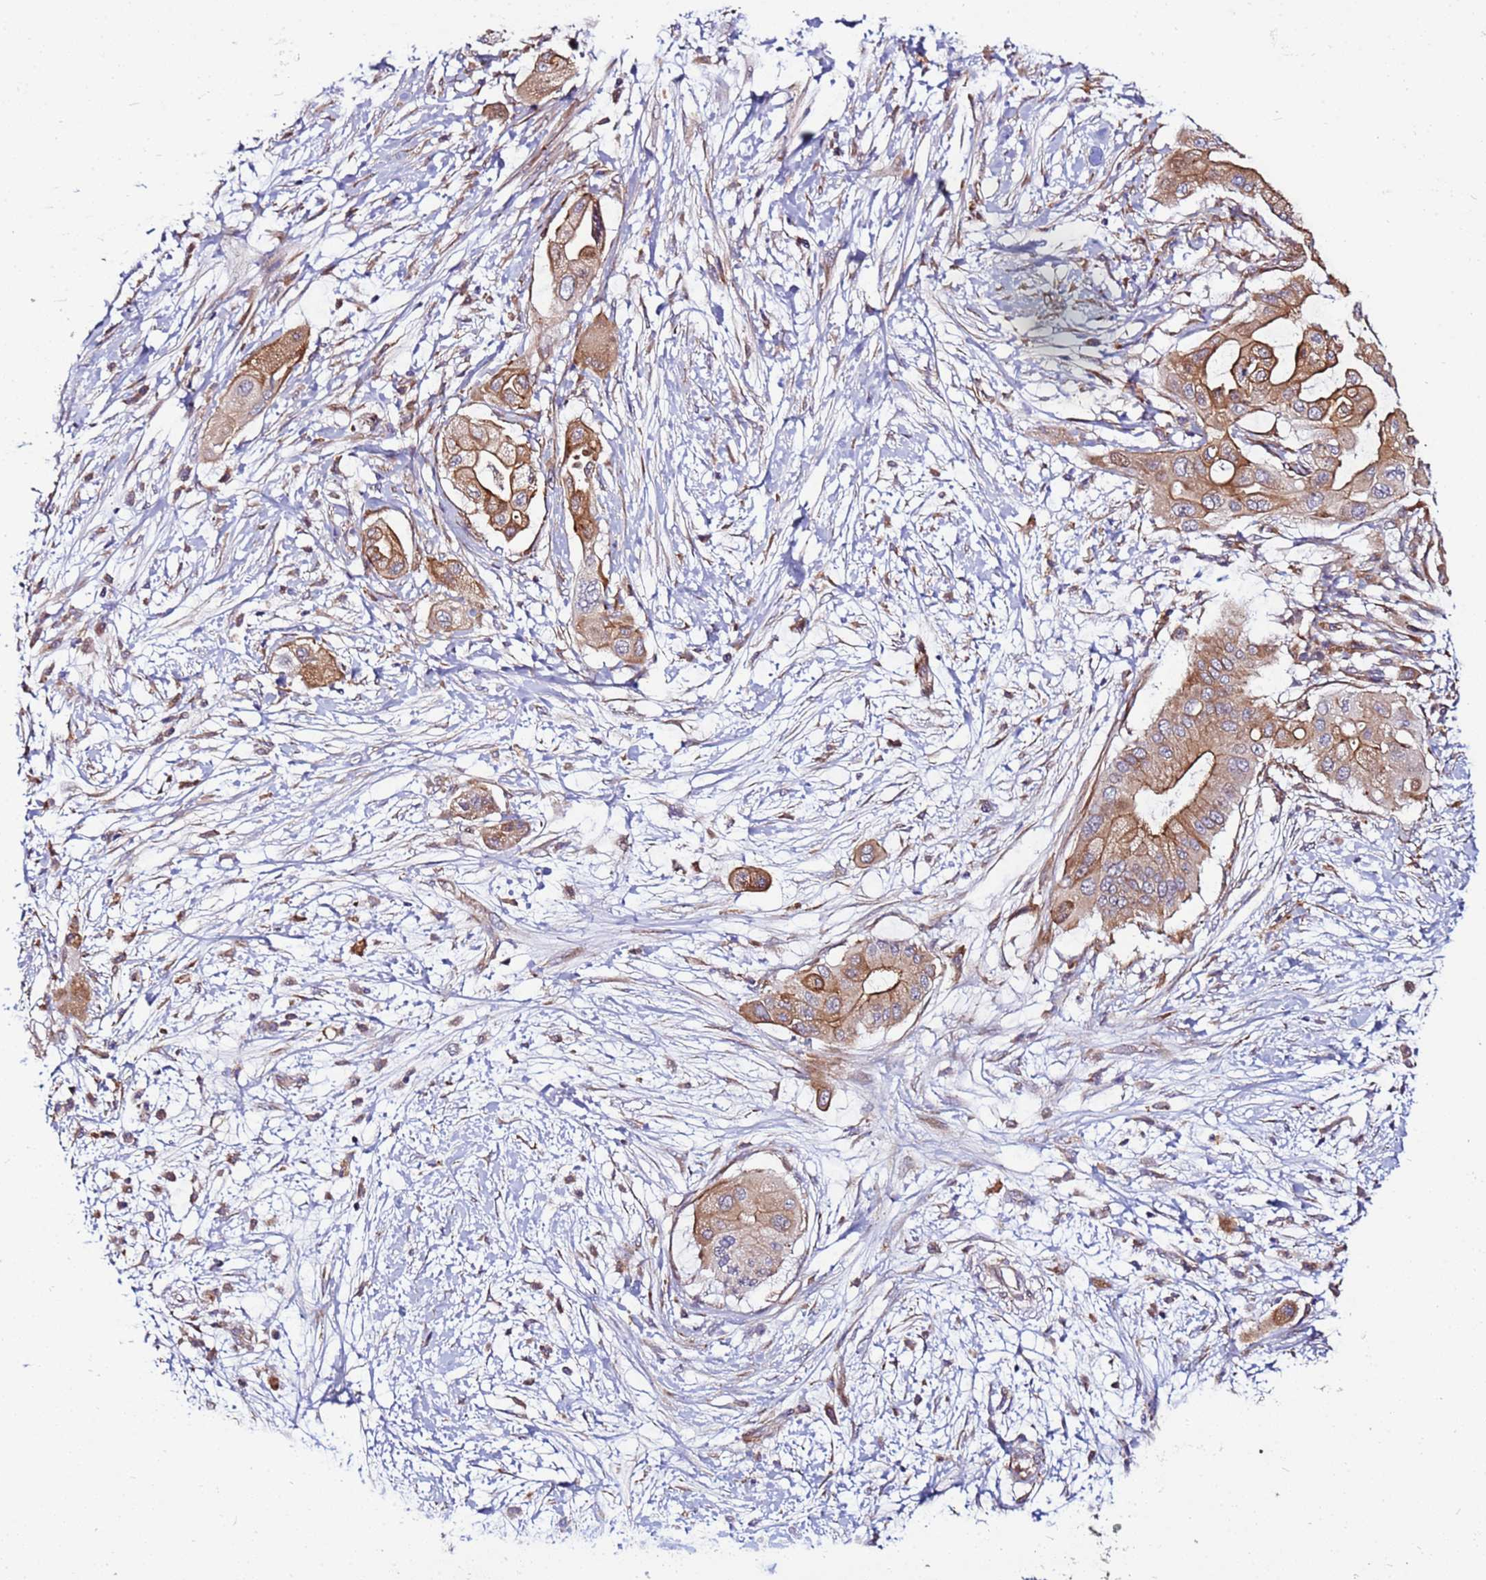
{"staining": {"intensity": "moderate", "quantity": ">75%", "location": "cytoplasmic/membranous"}, "tissue": "pancreatic cancer", "cell_type": "Tumor cells", "image_type": "cancer", "snomed": [{"axis": "morphology", "description": "Adenocarcinoma, NOS"}, {"axis": "topography", "description": "Pancreas"}], "caption": "This histopathology image demonstrates immunohistochemistry staining of human pancreatic adenocarcinoma, with medium moderate cytoplasmic/membranous positivity in about >75% of tumor cells.", "gene": "MCRIP1", "patient": {"sex": "male", "age": 68}}